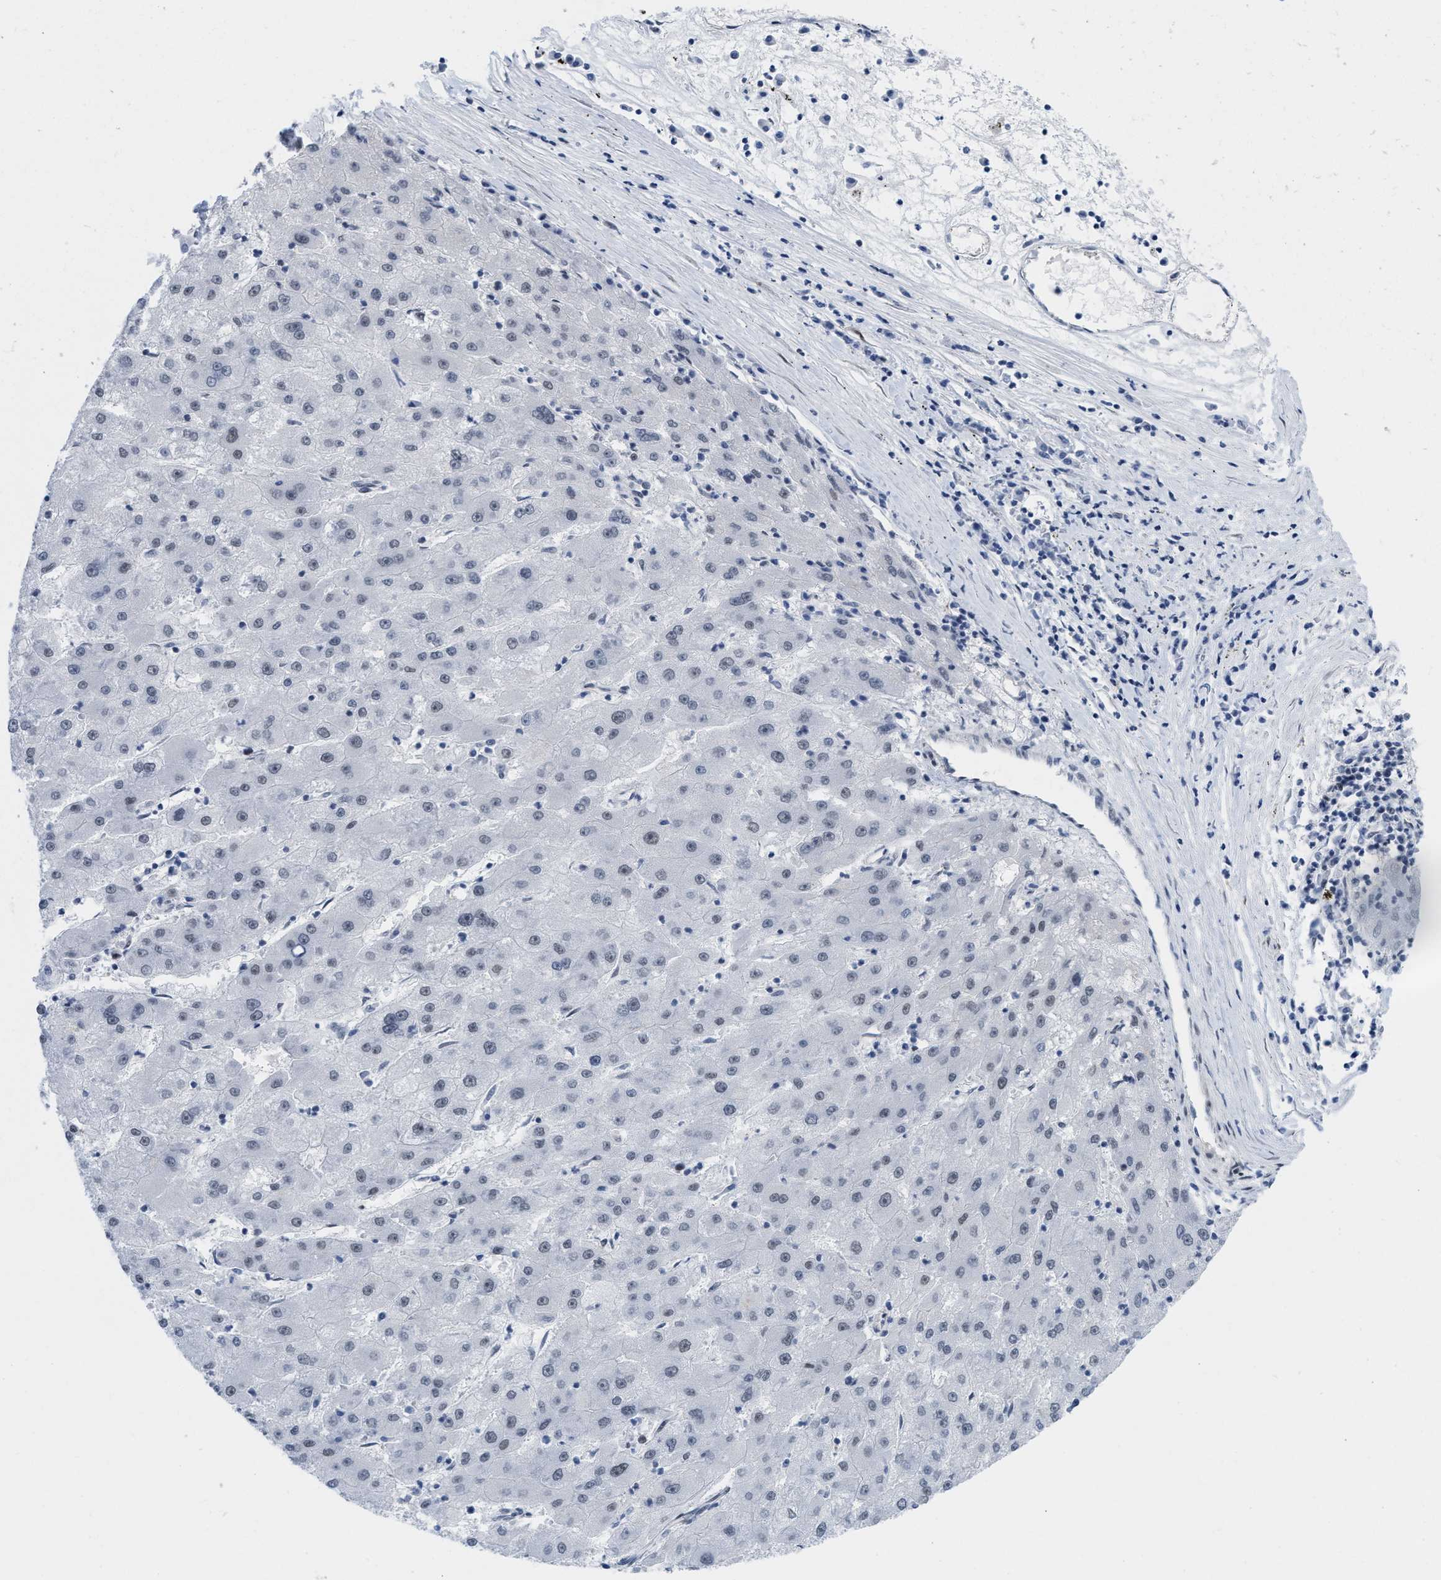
{"staining": {"intensity": "weak", "quantity": "<25%", "location": "nuclear"}, "tissue": "liver cancer", "cell_type": "Tumor cells", "image_type": "cancer", "snomed": [{"axis": "morphology", "description": "Carcinoma, Hepatocellular, NOS"}, {"axis": "topography", "description": "Liver"}], "caption": "Tumor cells show no significant protein positivity in liver cancer (hepatocellular carcinoma).", "gene": "MIER1", "patient": {"sex": "male", "age": 72}}